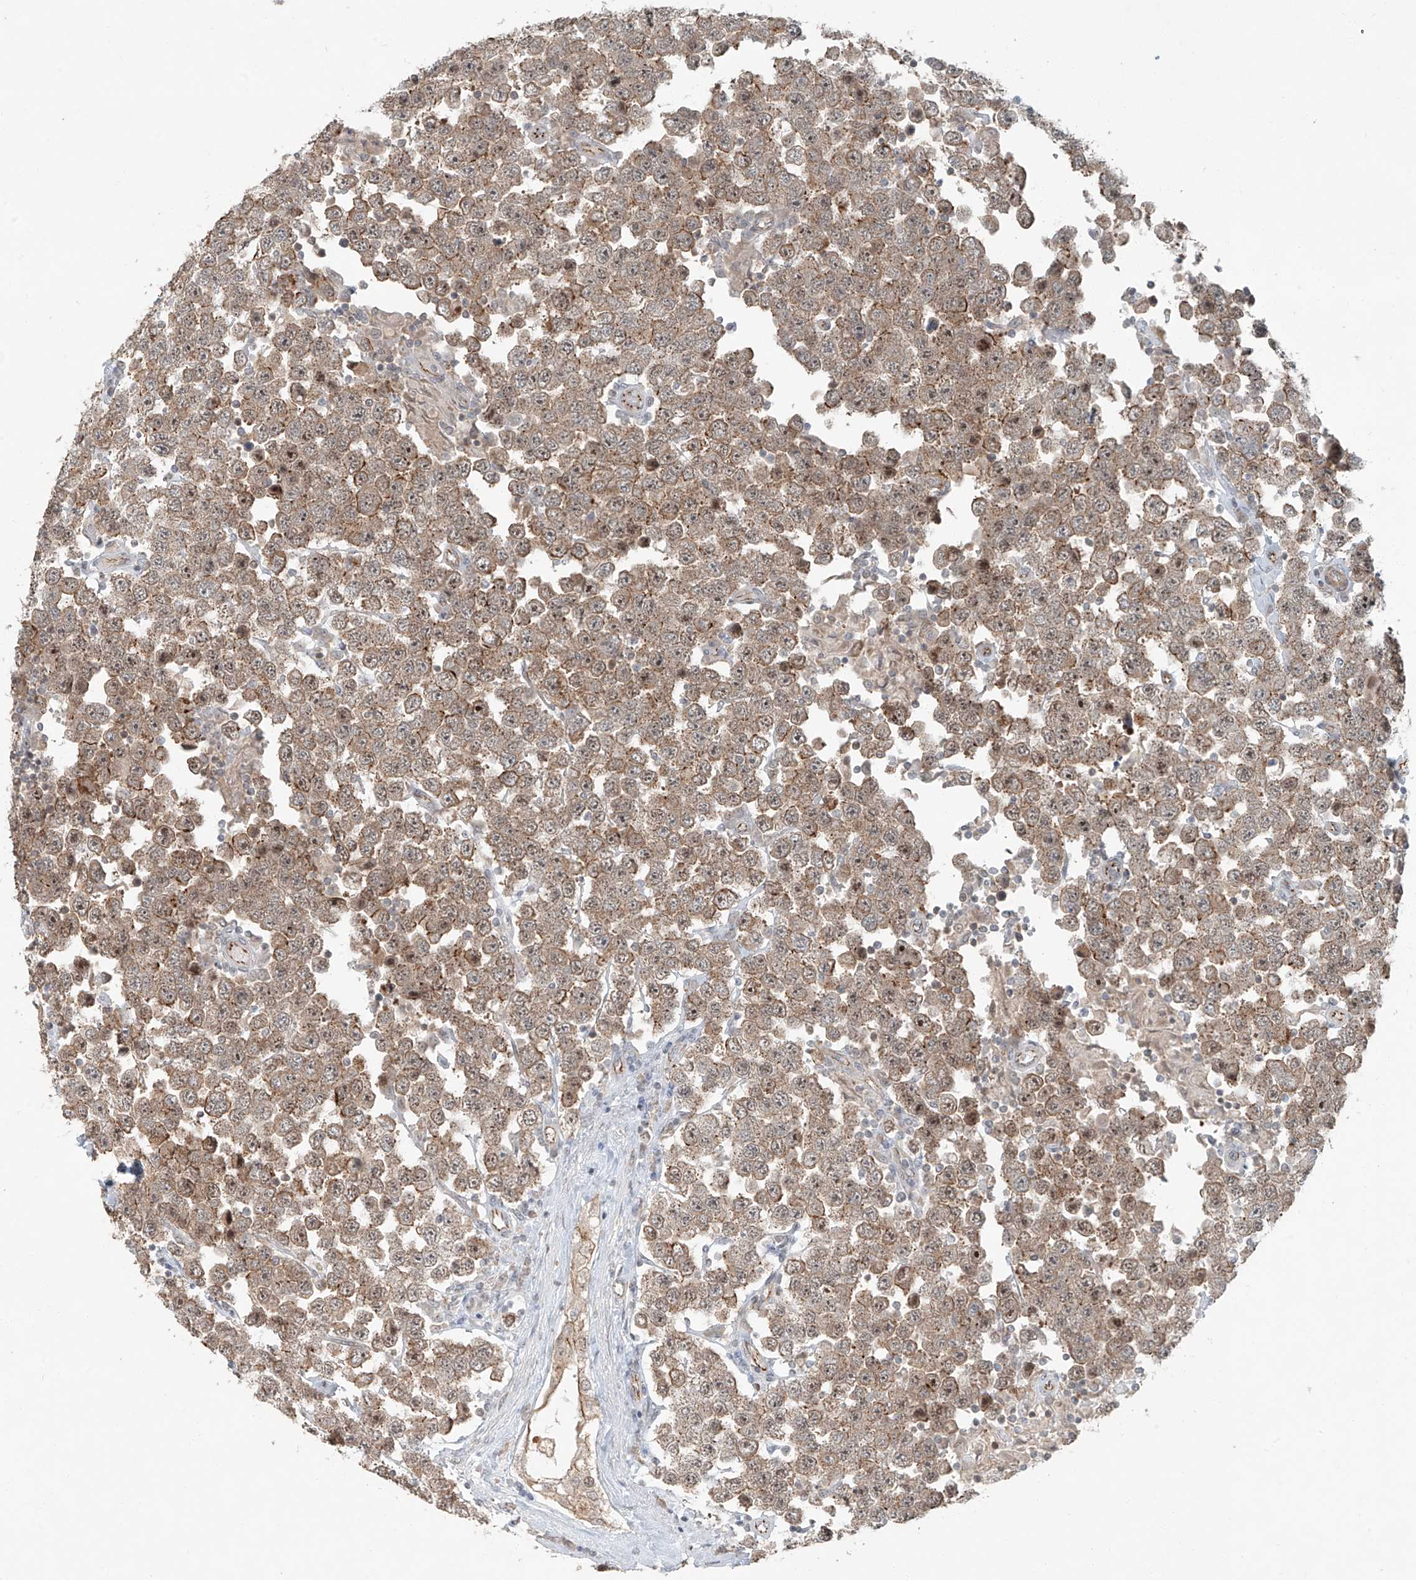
{"staining": {"intensity": "moderate", "quantity": ">75%", "location": "cytoplasmic/membranous"}, "tissue": "testis cancer", "cell_type": "Tumor cells", "image_type": "cancer", "snomed": [{"axis": "morphology", "description": "Seminoma, NOS"}, {"axis": "topography", "description": "Testis"}], "caption": "Immunohistochemical staining of testis seminoma demonstrates medium levels of moderate cytoplasmic/membranous protein expression in approximately >75% of tumor cells. The staining is performed using DAB (3,3'-diaminobenzidine) brown chromogen to label protein expression. The nuclei are counter-stained blue using hematoxylin.", "gene": "ZNF16", "patient": {"sex": "male", "age": 28}}